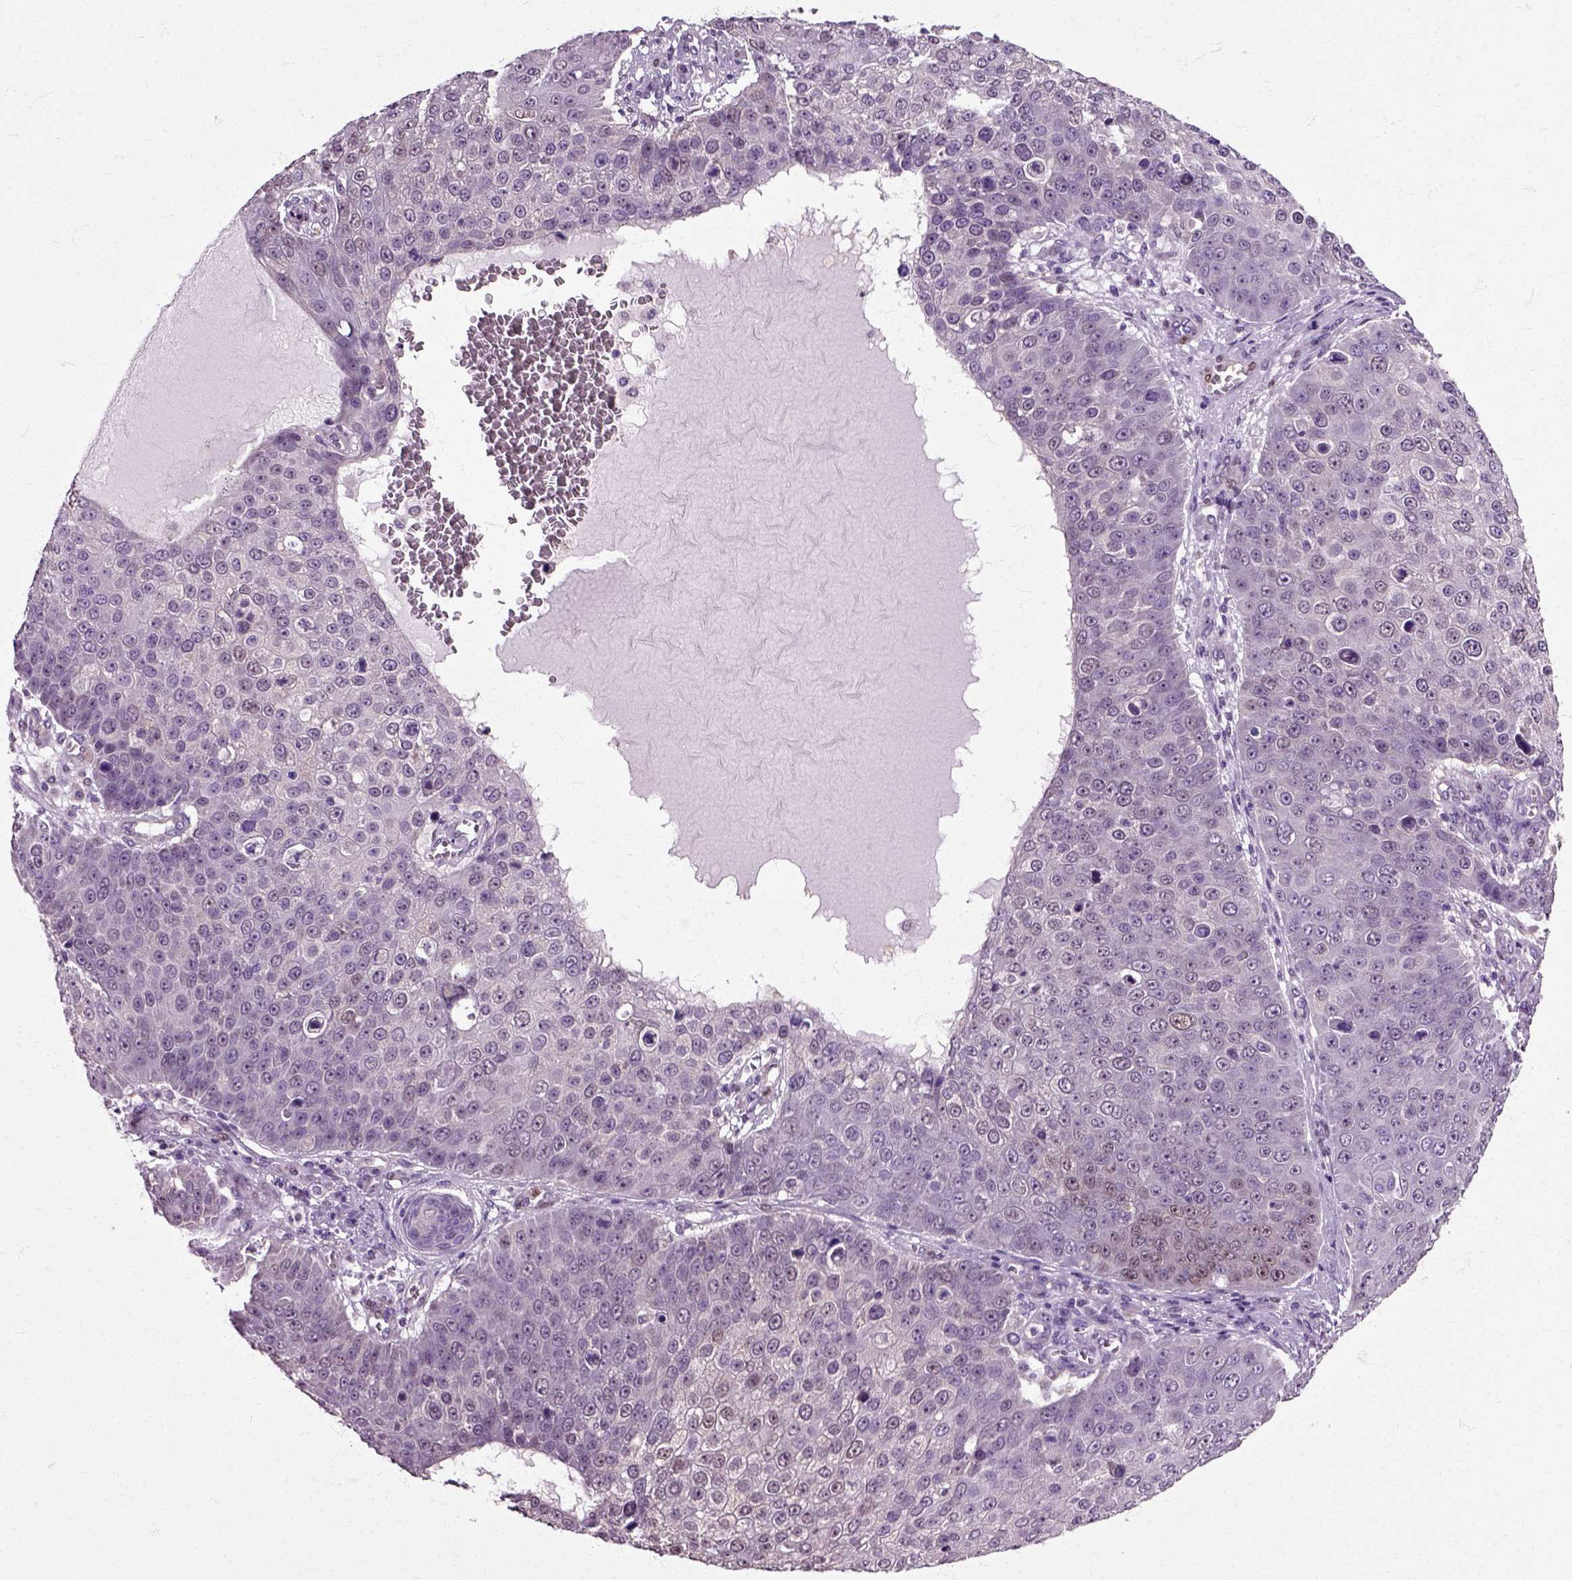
{"staining": {"intensity": "negative", "quantity": "none", "location": "none"}, "tissue": "skin cancer", "cell_type": "Tumor cells", "image_type": "cancer", "snomed": [{"axis": "morphology", "description": "Squamous cell carcinoma, NOS"}, {"axis": "topography", "description": "Skin"}], "caption": "Micrograph shows no protein expression in tumor cells of skin squamous cell carcinoma tissue. The staining was performed using DAB to visualize the protein expression in brown, while the nuclei were stained in blue with hematoxylin (Magnification: 20x).", "gene": "HSPA2", "patient": {"sex": "male", "age": 71}}